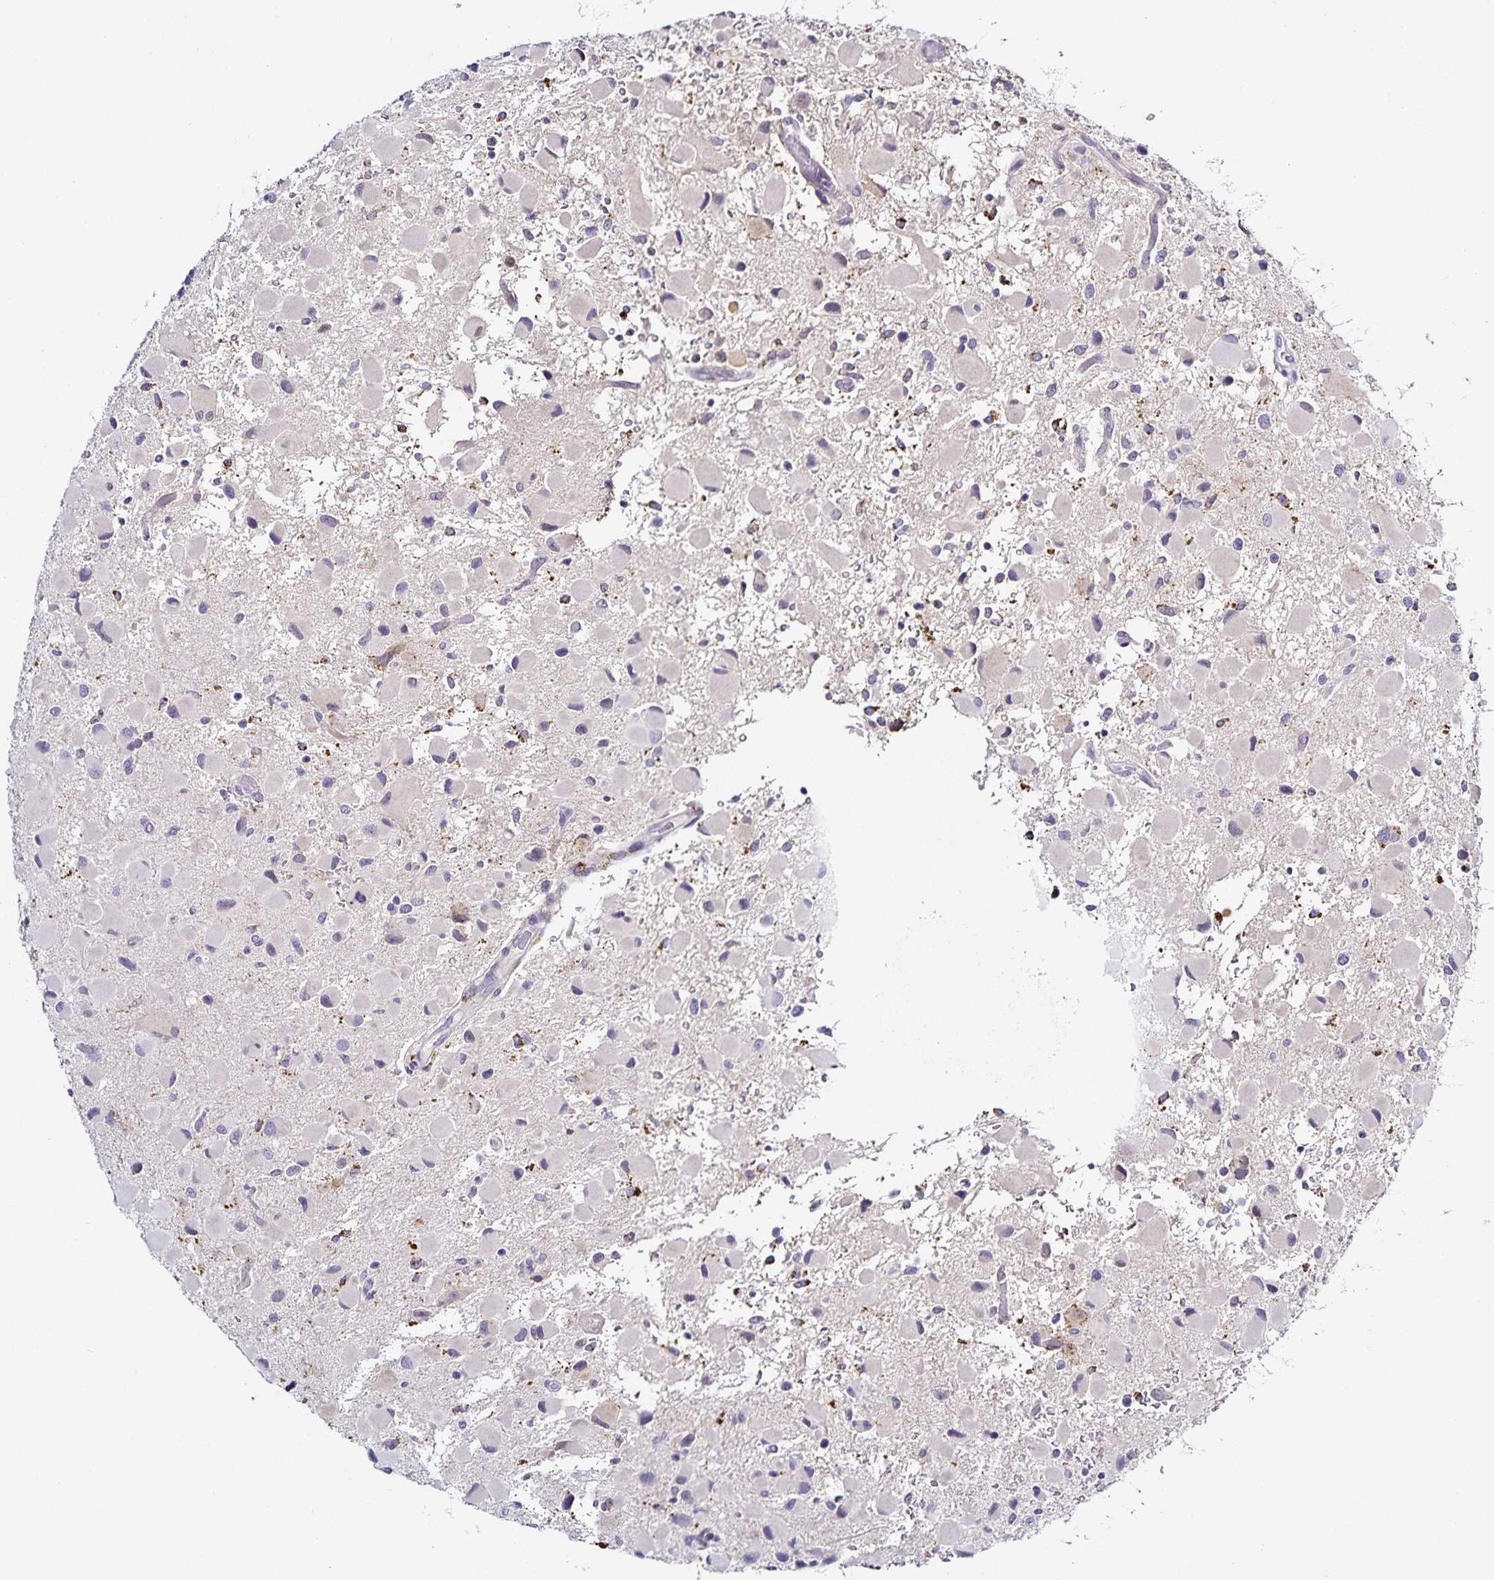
{"staining": {"intensity": "negative", "quantity": "none", "location": "none"}, "tissue": "glioma", "cell_type": "Tumor cells", "image_type": "cancer", "snomed": [{"axis": "morphology", "description": "Glioma, malignant, Low grade"}, {"axis": "topography", "description": "Brain"}], "caption": "This is an immunohistochemistry histopathology image of malignant glioma (low-grade). There is no staining in tumor cells.", "gene": "TTR", "patient": {"sex": "female", "age": 32}}